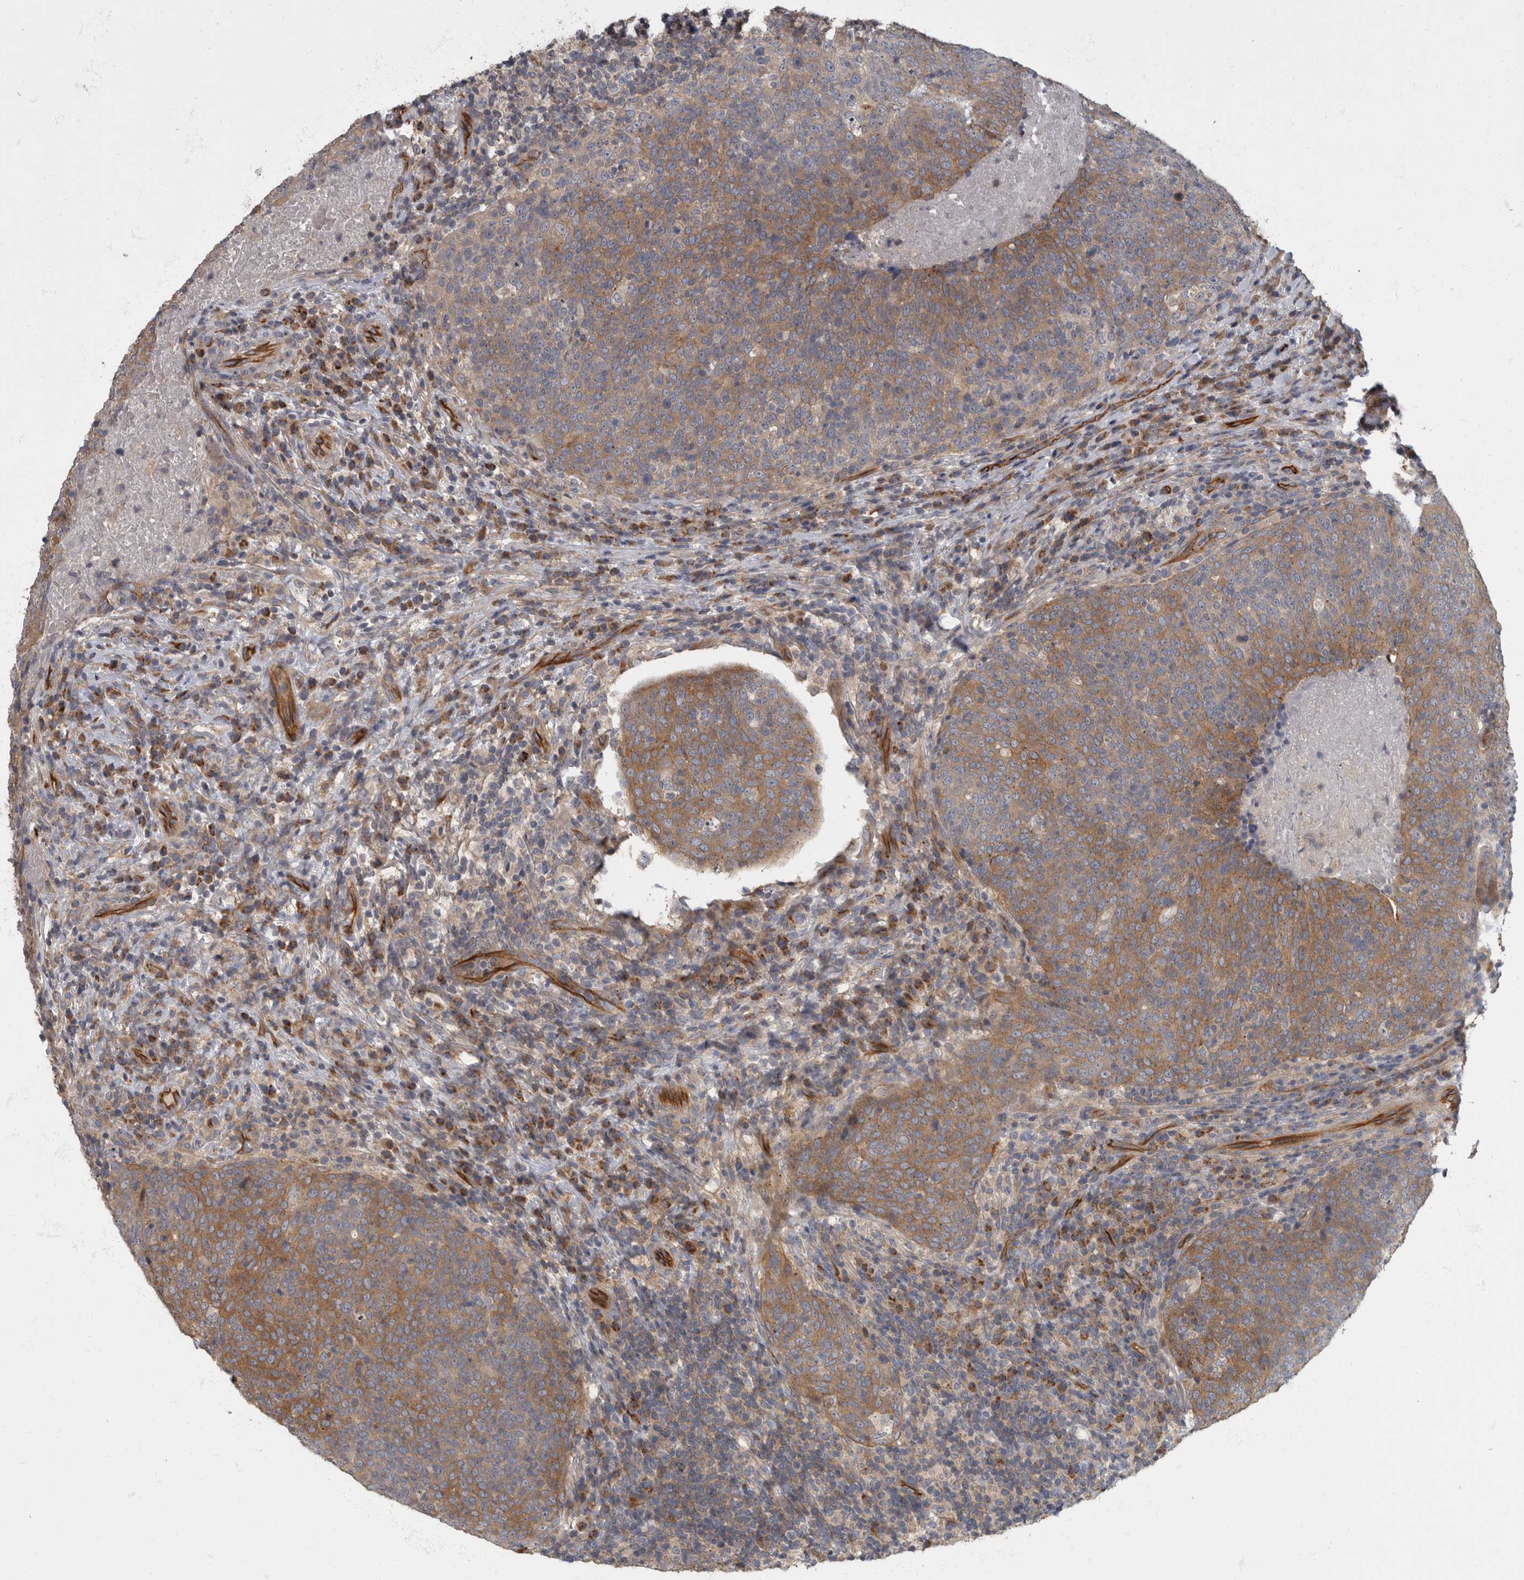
{"staining": {"intensity": "moderate", "quantity": "25%-75%", "location": "cytoplasmic/membranous"}, "tissue": "head and neck cancer", "cell_type": "Tumor cells", "image_type": "cancer", "snomed": [{"axis": "morphology", "description": "Squamous cell carcinoma, NOS"}, {"axis": "morphology", "description": "Squamous cell carcinoma, metastatic, NOS"}, {"axis": "topography", "description": "Lymph node"}, {"axis": "topography", "description": "Head-Neck"}], "caption": "Protein staining reveals moderate cytoplasmic/membranous staining in about 25%-75% of tumor cells in head and neck cancer.", "gene": "PDK1", "patient": {"sex": "male", "age": 62}}